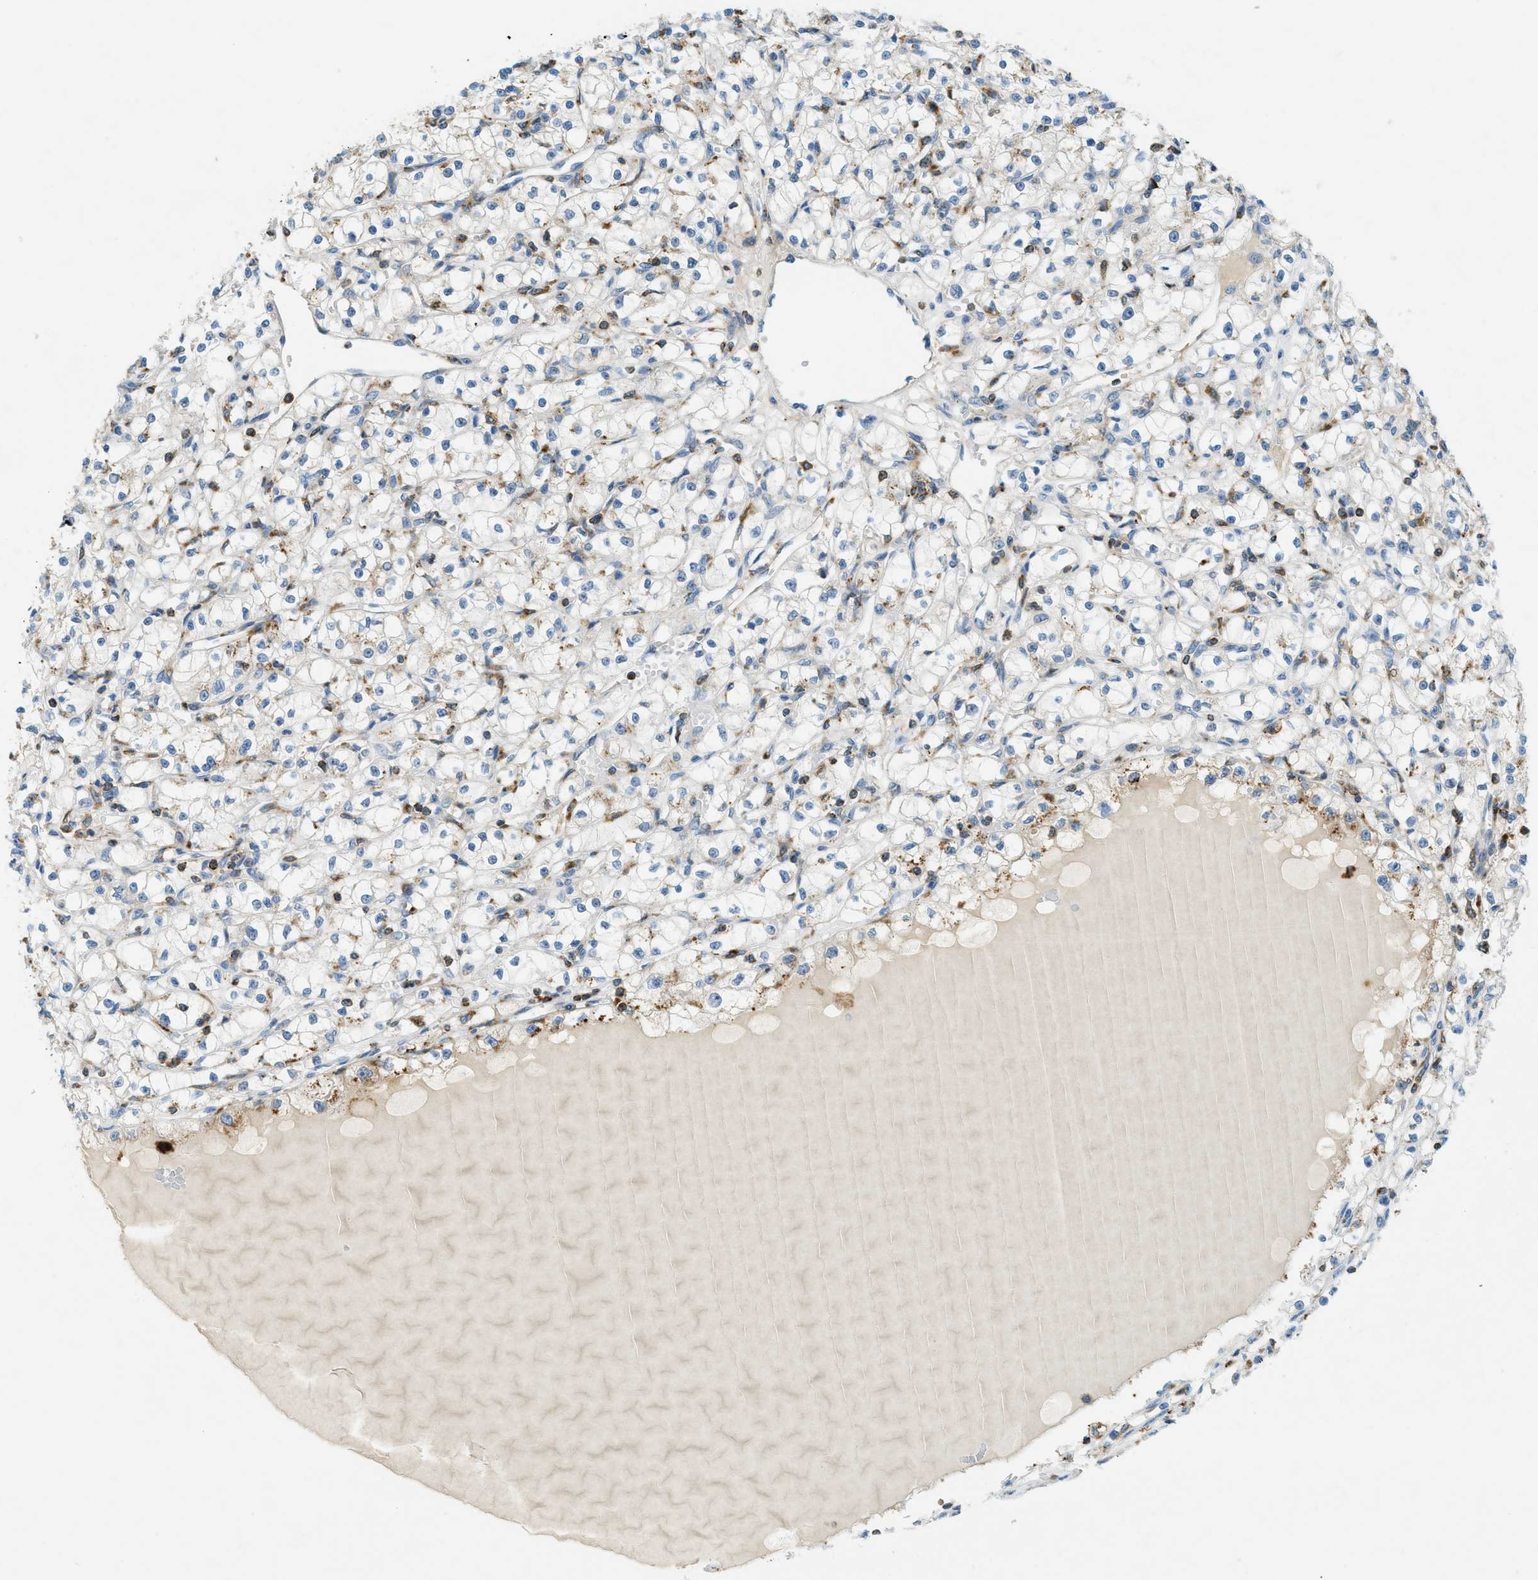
{"staining": {"intensity": "negative", "quantity": "none", "location": "none"}, "tissue": "renal cancer", "cell_type": "Tumor cells", "image_type": "cancer", "snomed": [{"axis": "morphology", "description": "Adenocarcinoma, NOS"}, {"axis": "topography", "description": "Kidney"}], "caption": "DAB immunohistochemical staining of human renal cancer (adenocarcinoma) reveals no significant expression in tumor cells.", "gene": "PLBD2", "patient": {"sex": "male", "age": 56}}